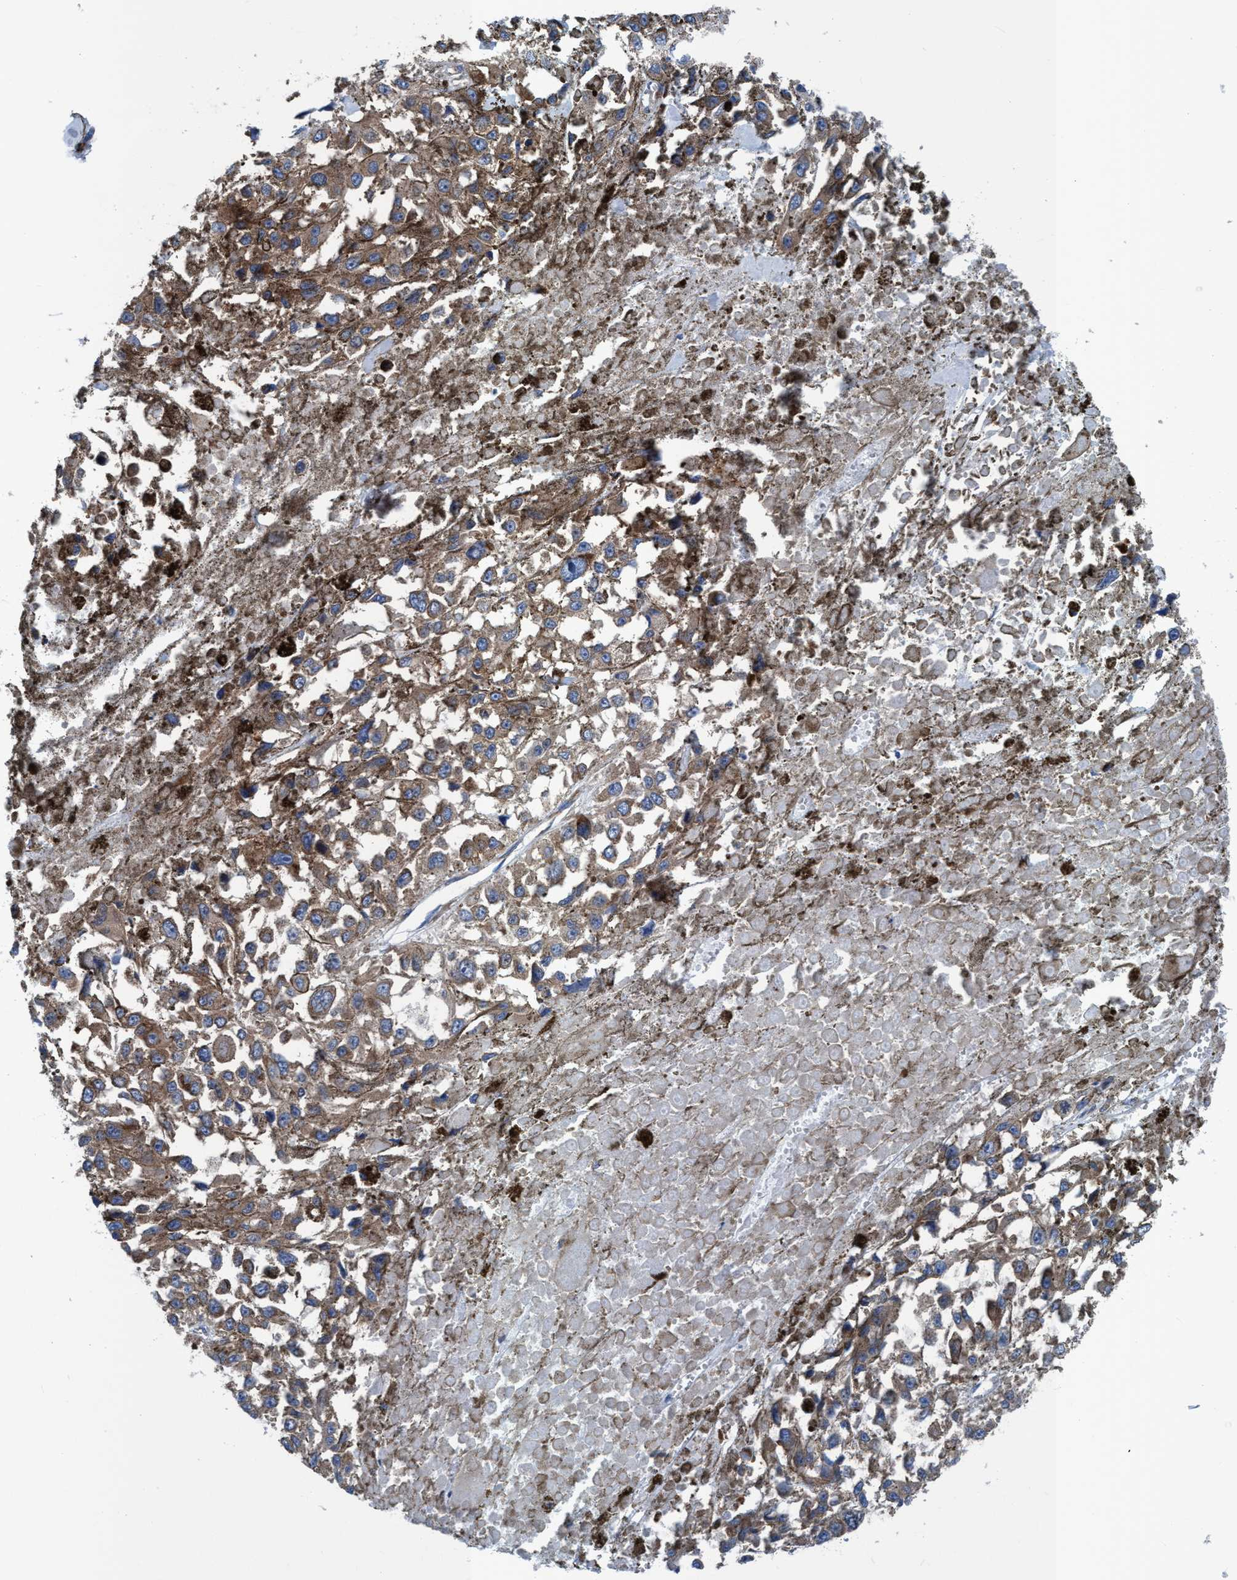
{"staining": {"intensity": "moderate", "quantity": ">75%", "location": "cytoplasmic/membranous"}, "tissue": "melanoma", "cell_type": "Tumor cells", "image_type": "cancer", "snomed": [{"axis": "morphology", "description": "Malignant melanoma, Metastatic site"}, {"axis": "topography", "description": "Lymph node"}], "caption": "This is an image of IHC staining of melanoma, which shows moderate positivity in the cytoplasmic/membranous of tumor cells.", "gene": "NMT1", "patient": {"sex": "male", "age": 59}}